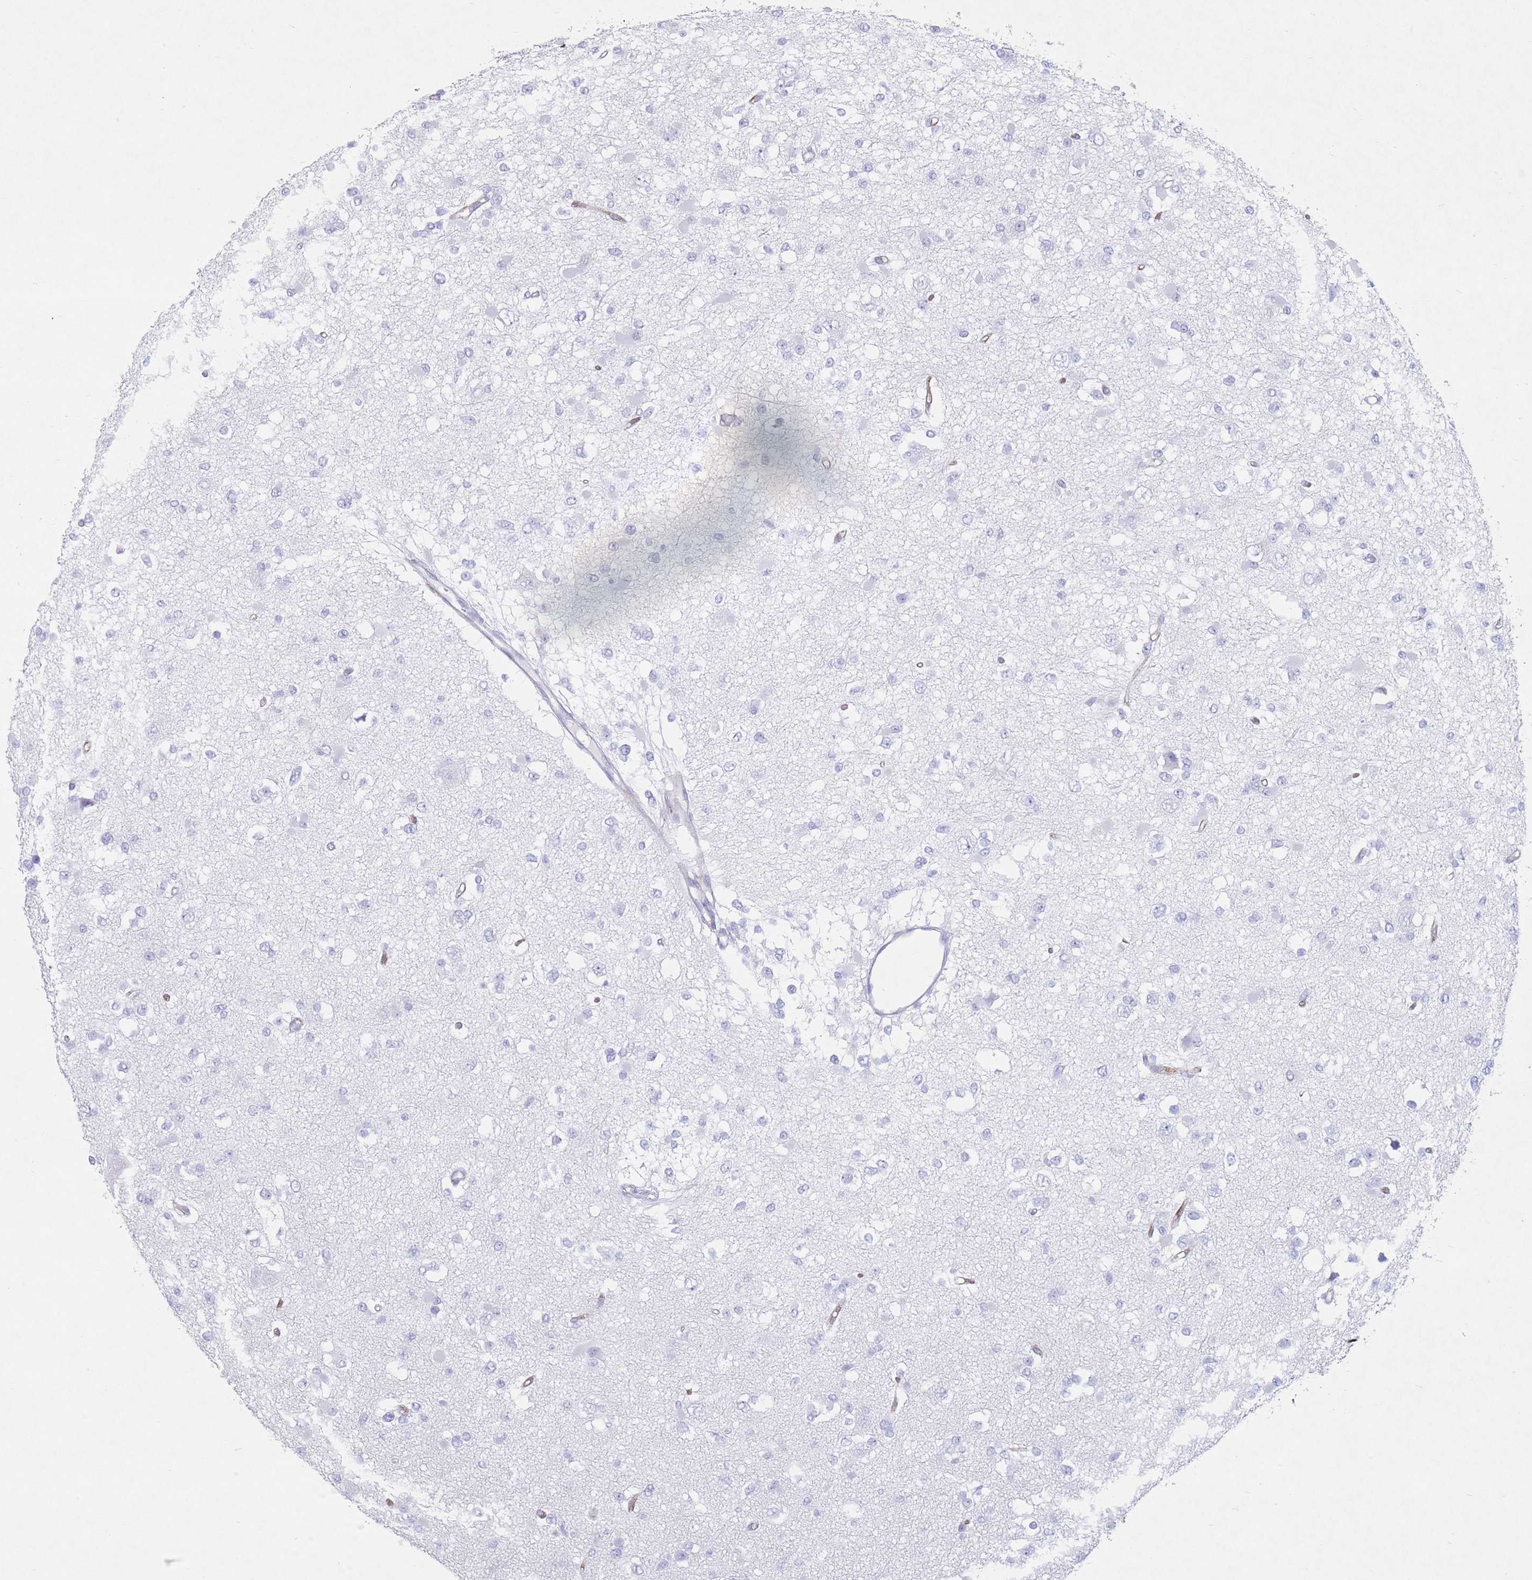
{"staining": {"intensity": "negative", "quantity": "none", "location": "none"}, "tissue": "glioma", "cell_type": "Tumor cells", "image_type": "cancer", "snomed": [{"axis": "morphology", "description": "Glioma, malignant, Low grade"}, {"axis": "topography", "description": "Brain"}], "caption": "A micrograph of human glioma is negative for staining in tumor cells.", "gene": "ST3GAL5", "patient": {"sex": "female", "age": 22}}